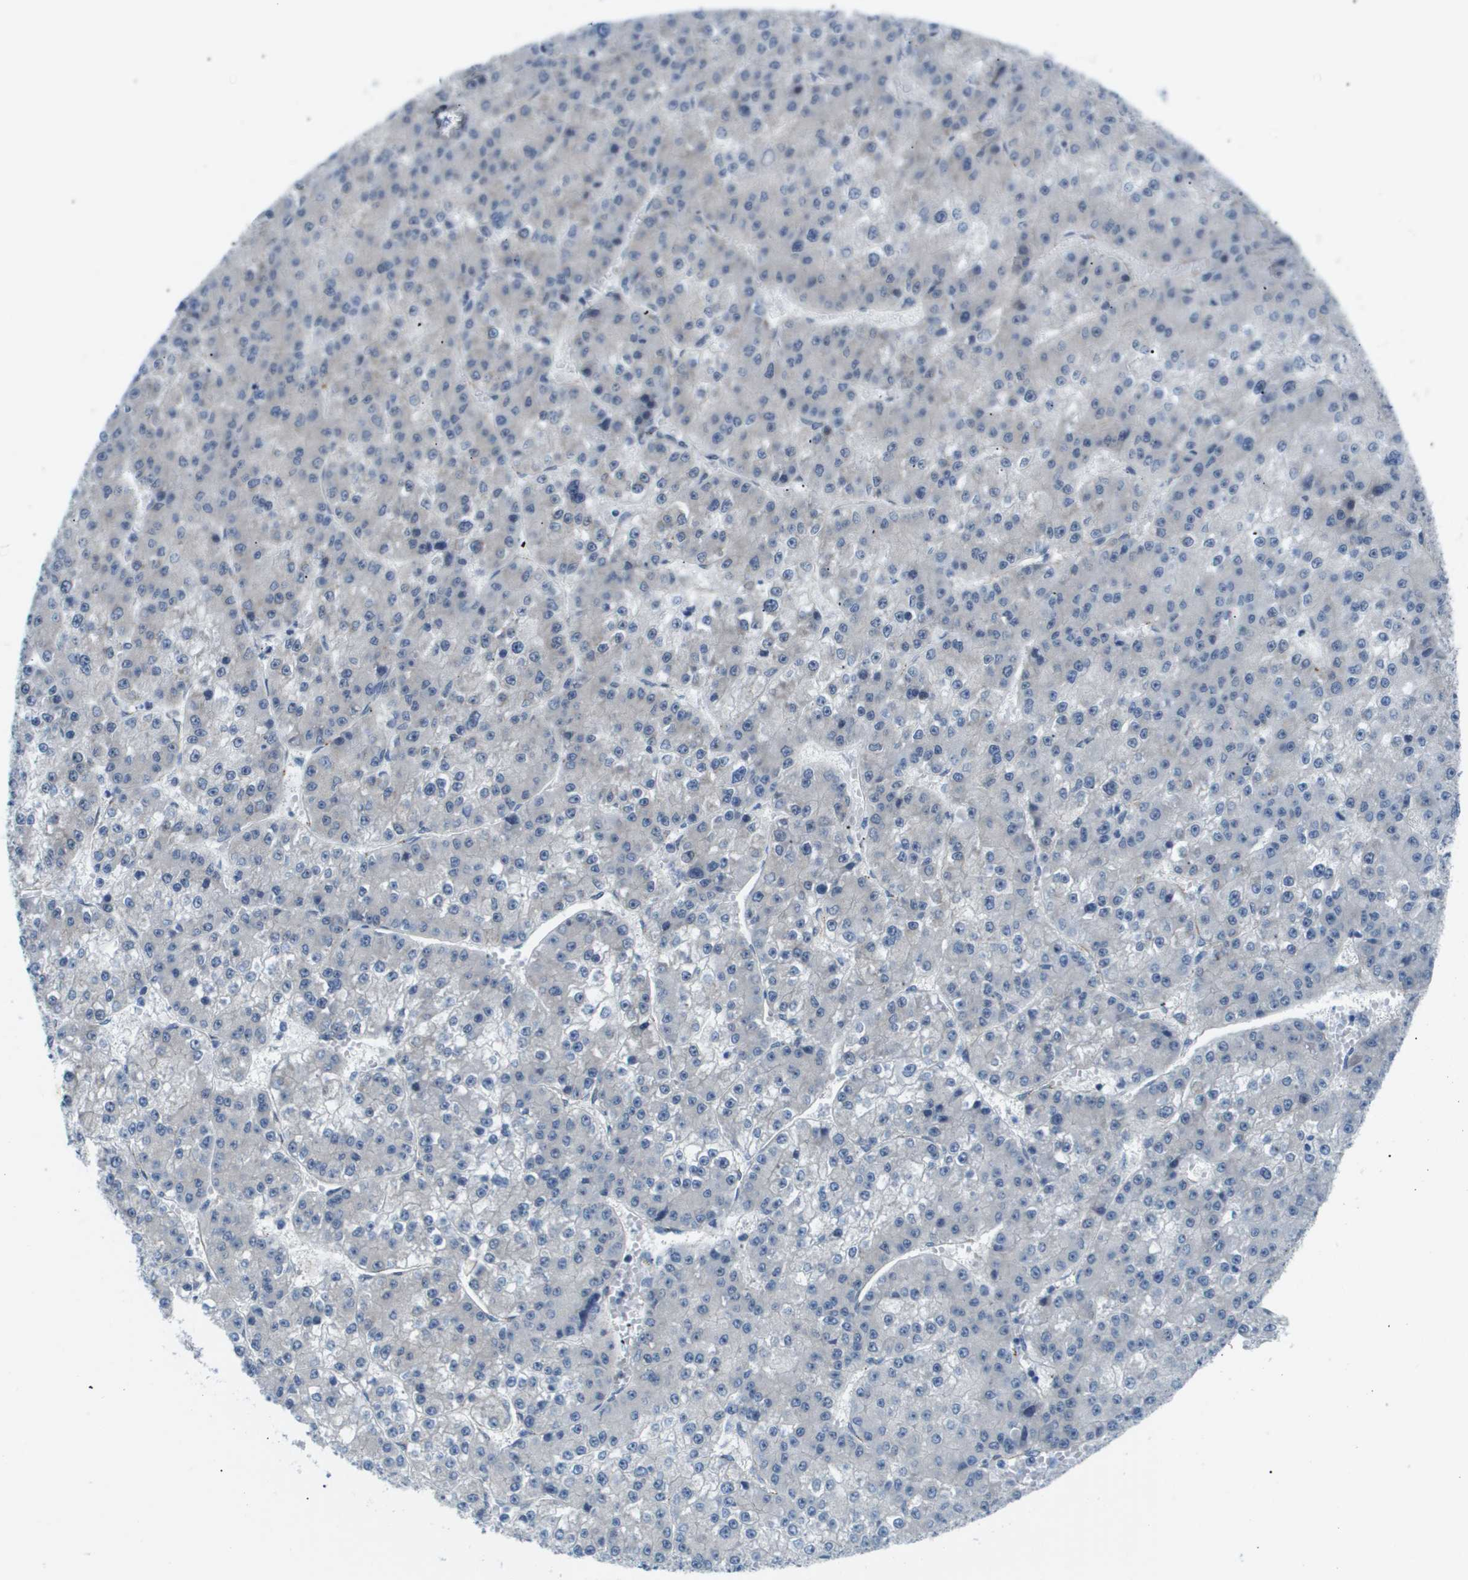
{"staining": {"intensity": "negative", "quantity": "none", "location": "none"}, "tissue": "liver cancer", "cell_type": "Tumor cells", "image_type": "cancer", "snomed": [{"axis": "morphology", "description": "Carcinoma, Hepatocellular, NOS"}, {"axis": "topography", "description": "Liver"}], "caption": "Tumor cells are negative for brown protein staining in liver hepatocellular carcinoma.", "gene": "OTUD5", "patient": {"sex": "female", "age": 73}}